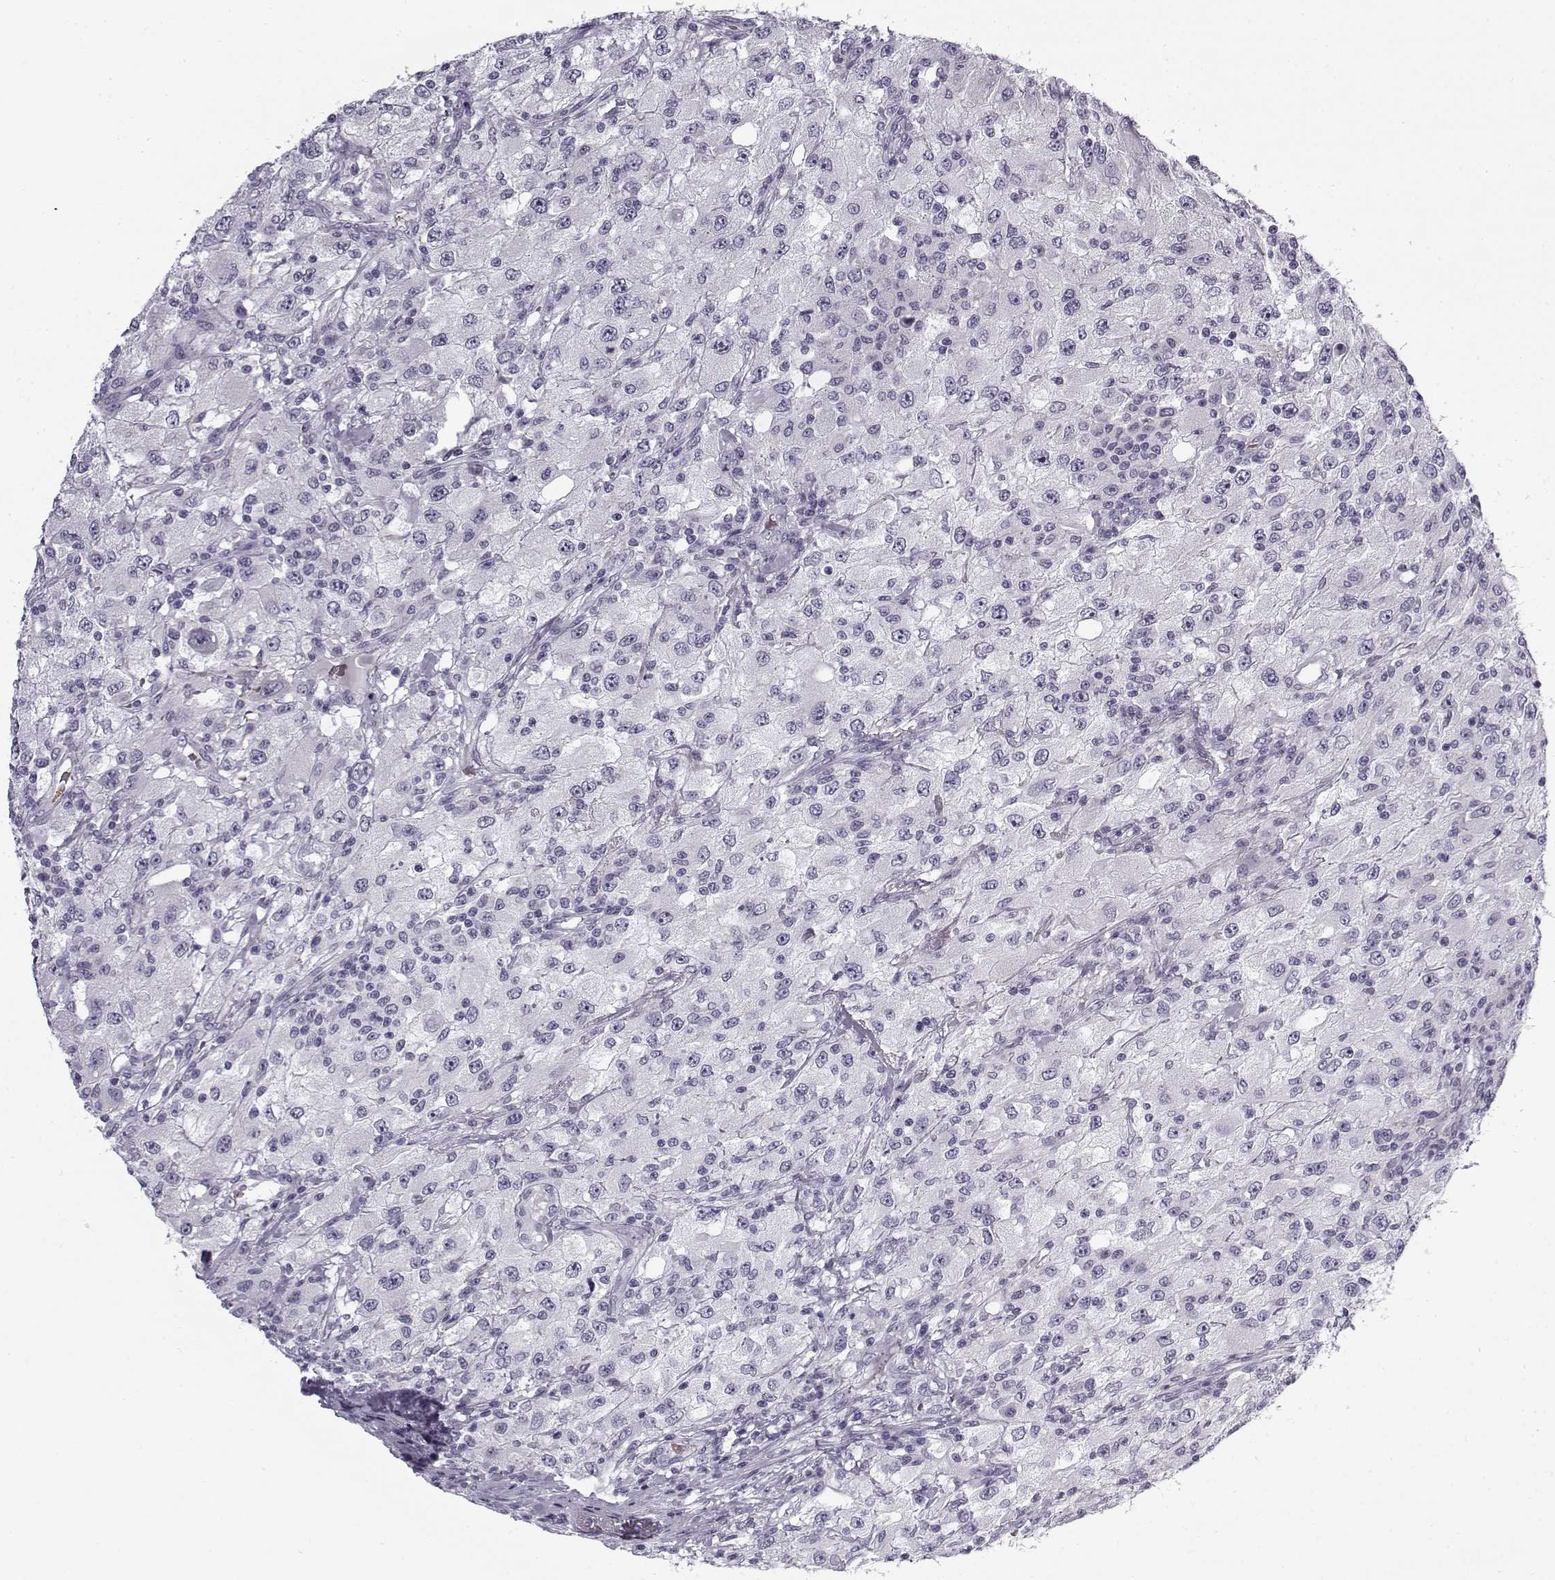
{"staining": {"intensity": "negative", "quantity": "none", "location": "none"}, "tissue": "renal cancer", "cell_type": "Tumor cells", "image_type": "cancer", "snomed": [{"axis": "morphology", "description": "Adenocarcinoma, NOS"}, {"axis": "topography", "description": "Kidney"}], "caption": "Immunohistochemistry (IHC) image of human renal cancer (adenocarcinoma) stained for a protein (brown), which shows no positivity in tumor cells.", "gene": "SNCA", "patient": {"sex": "female", "age": 67}}